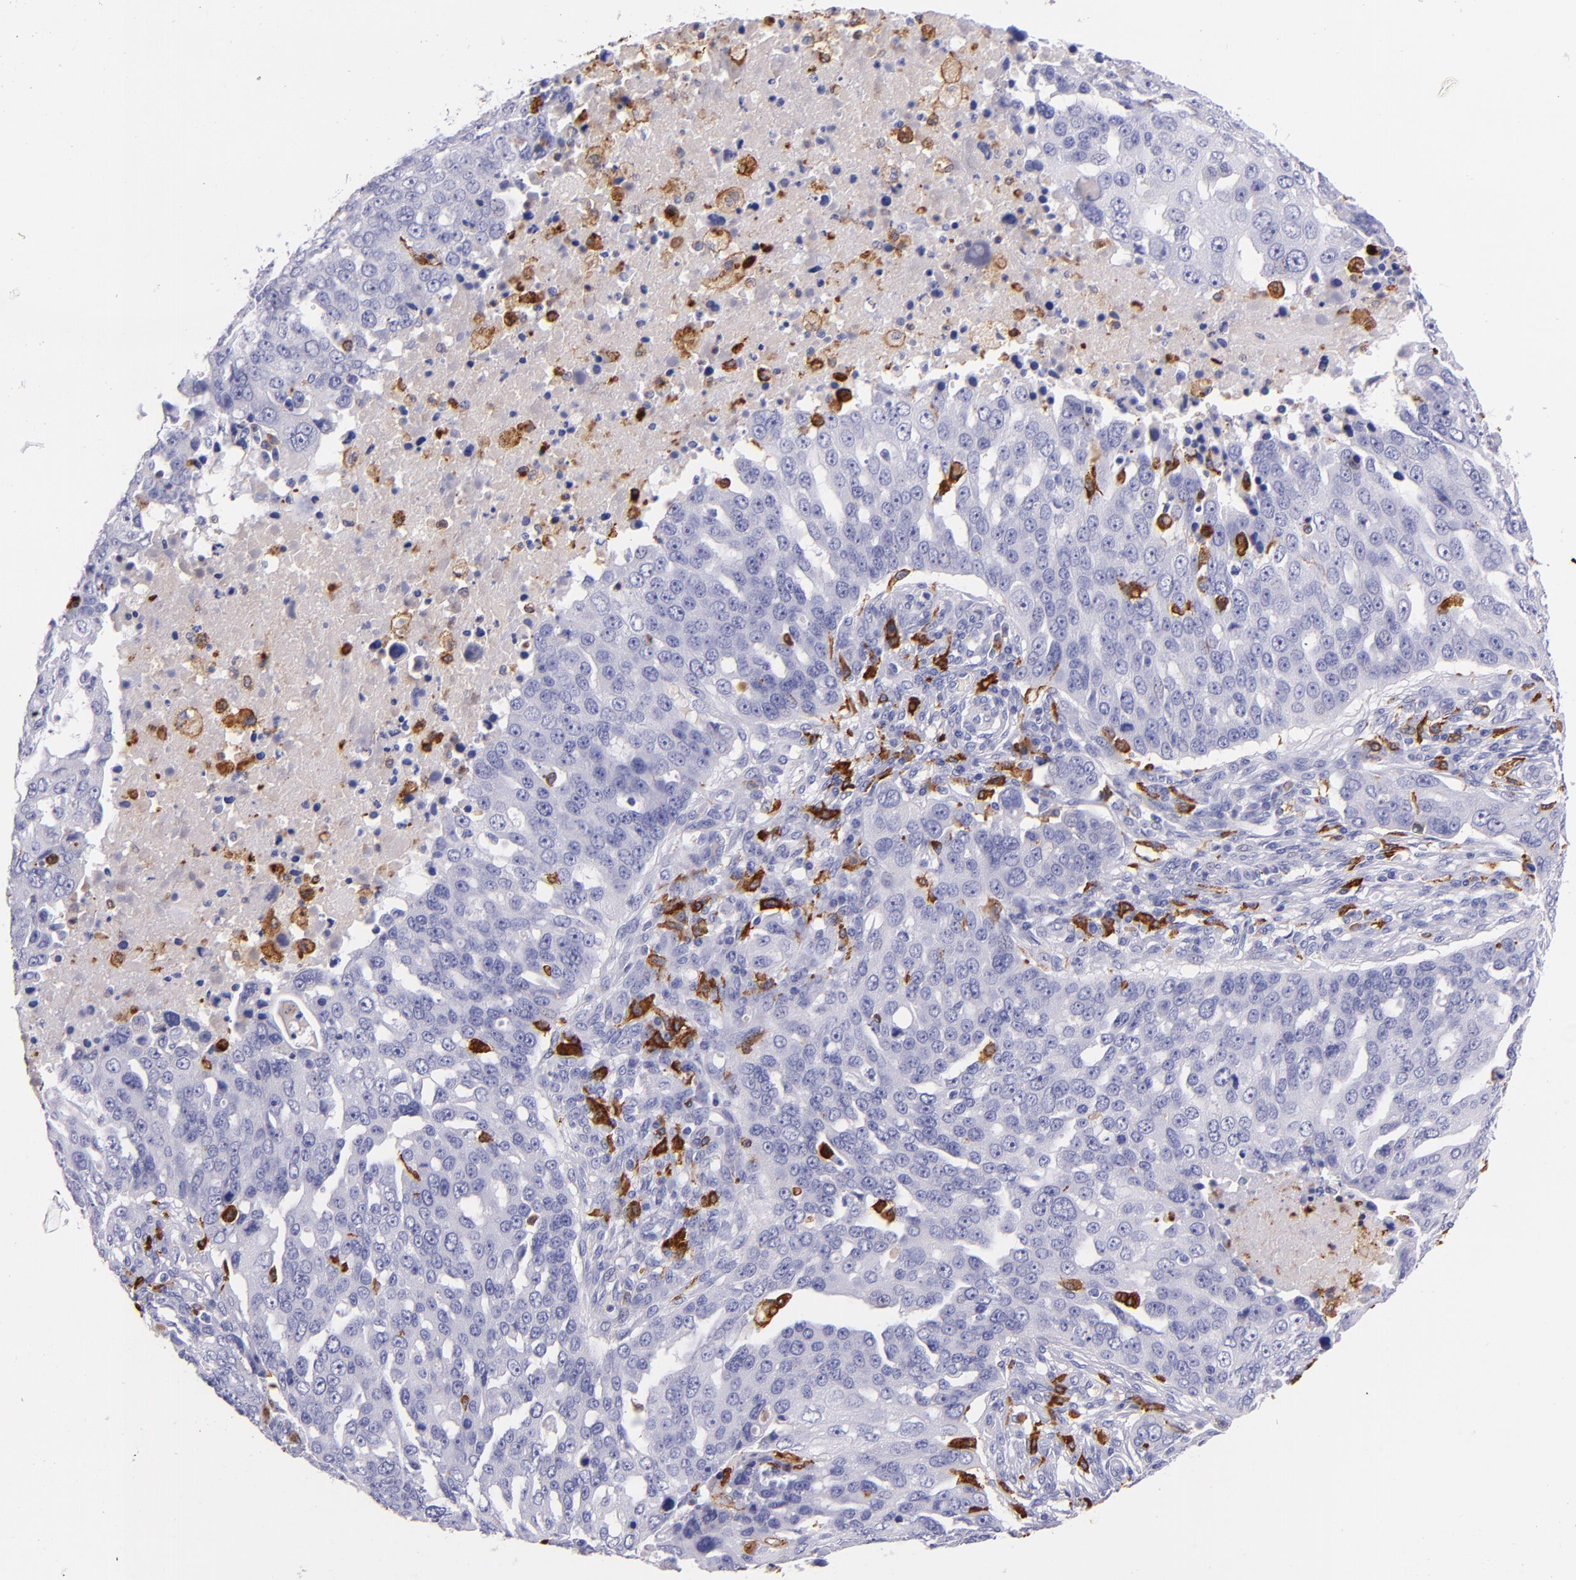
{"staining": {"intensity": "negative", "quantity": "none", "location": "none"}, "tissue": "ovarian cancer", "cell_type": "Tumor cells", "image_type": "cancer", "snomed": [{"axis": "morphology", "description": "Carcinoma, endometroid"}, {"axis": "topography", "description": "Ovary"}], "caption": "IHC photomicrograph of ovarian cancer (endometroid carcinoma) stained for a protein (brown), which exhibits no positivity in tumor cells.", "gene": "CD163", "patient": {"sex": "female", "age": 75}}